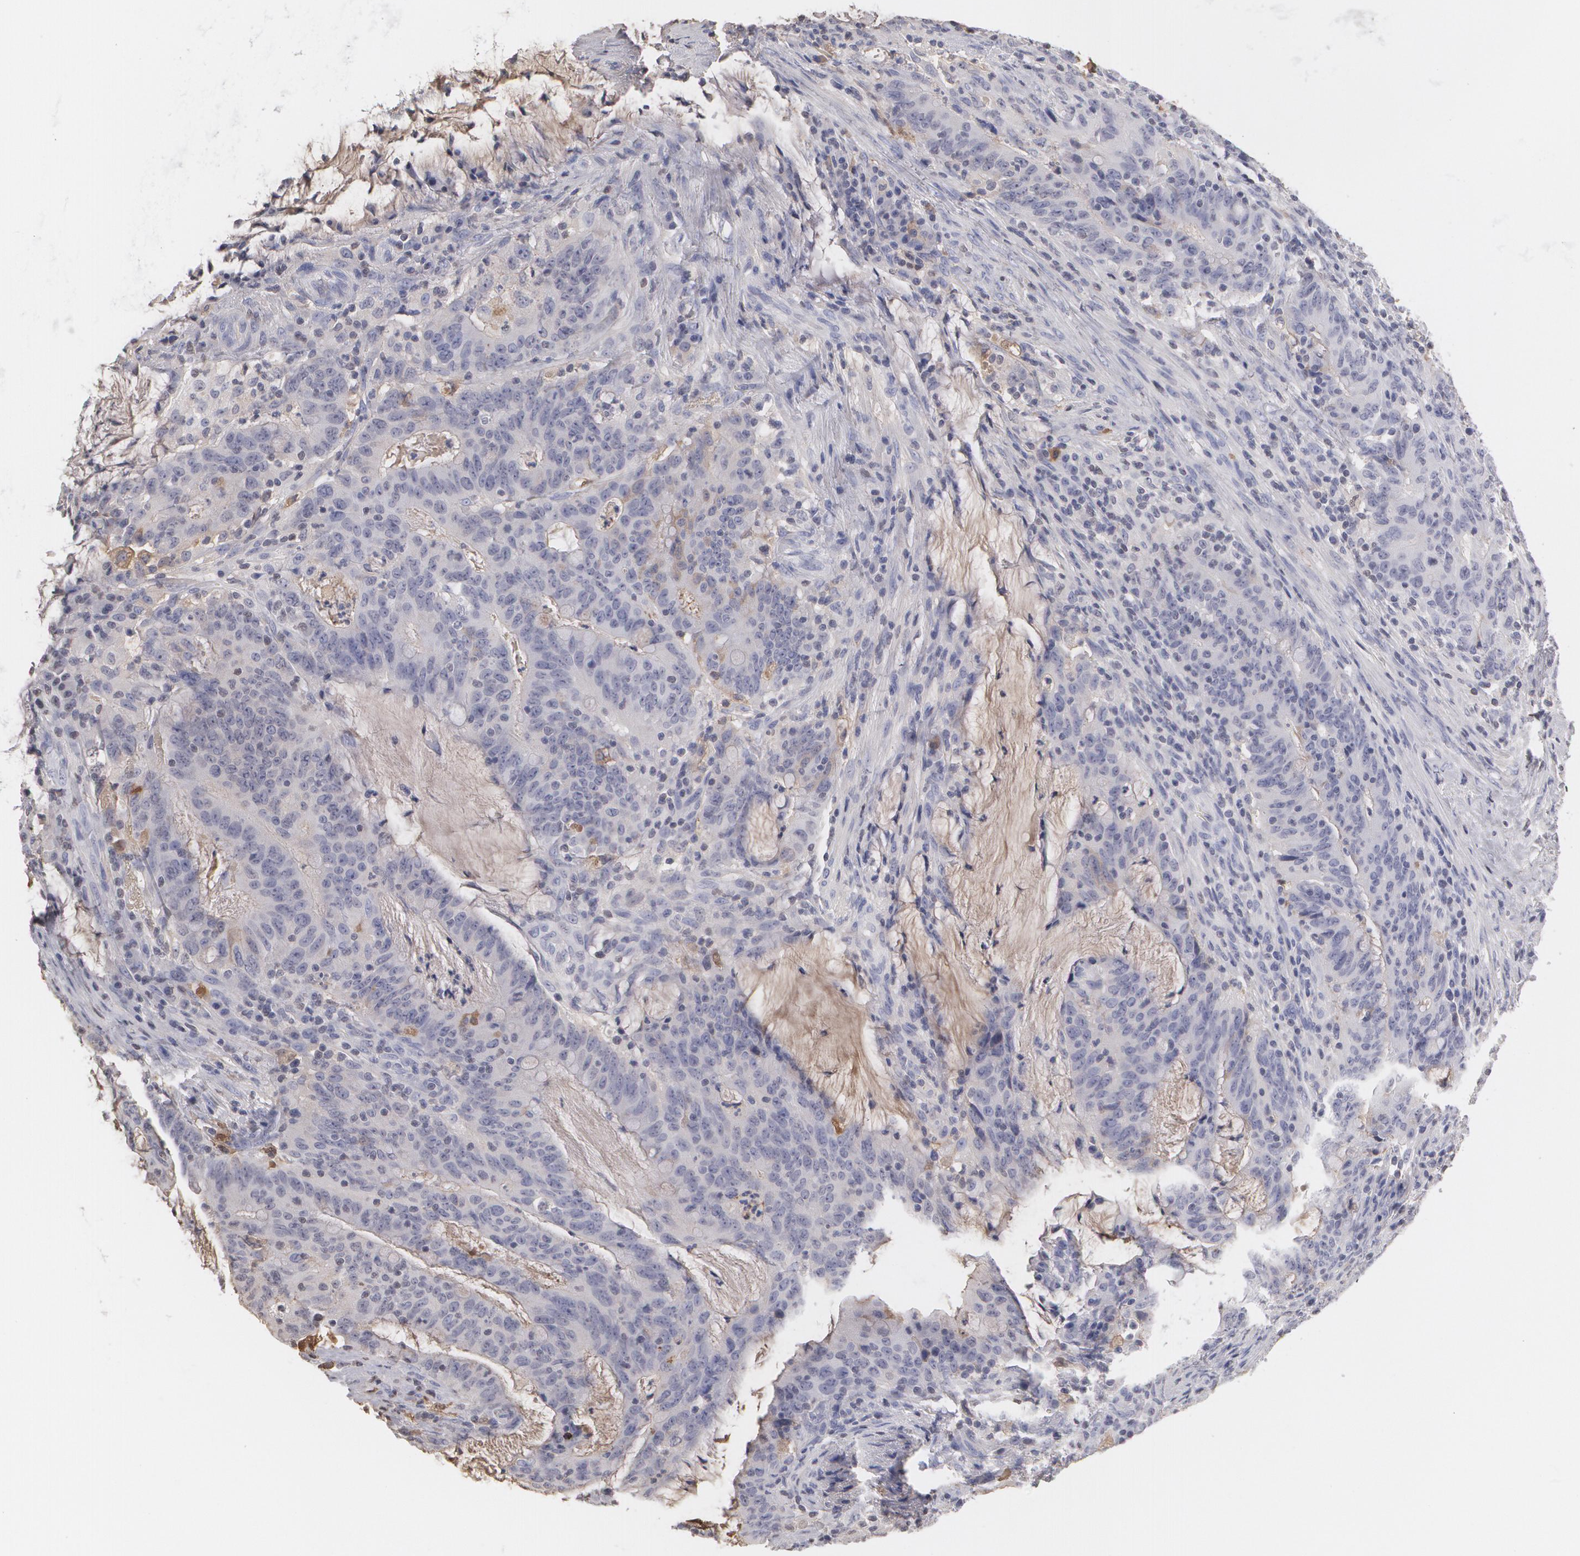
{"staining": {"intensity": "negative", "quantity": "none", "location": "none"}, "tissue": "colorectal cancer", "cell_type": "Tumor cells", "image_type": "cancer", "snomed": [{"axis": "morphology", "description": "Adenocarcinoma, NOS"}, {"axis": "topography", "description": "Colon"}], "caption": "IHC photomicrograph of neoplastic tissue: colorectal cancer stained with DAB (3,3'-diaminobenzidine) reveals no significant protein positivity in tumor cells.", "gene": "SERPINA1", "patient": {"sex": "male", "age": 54}}